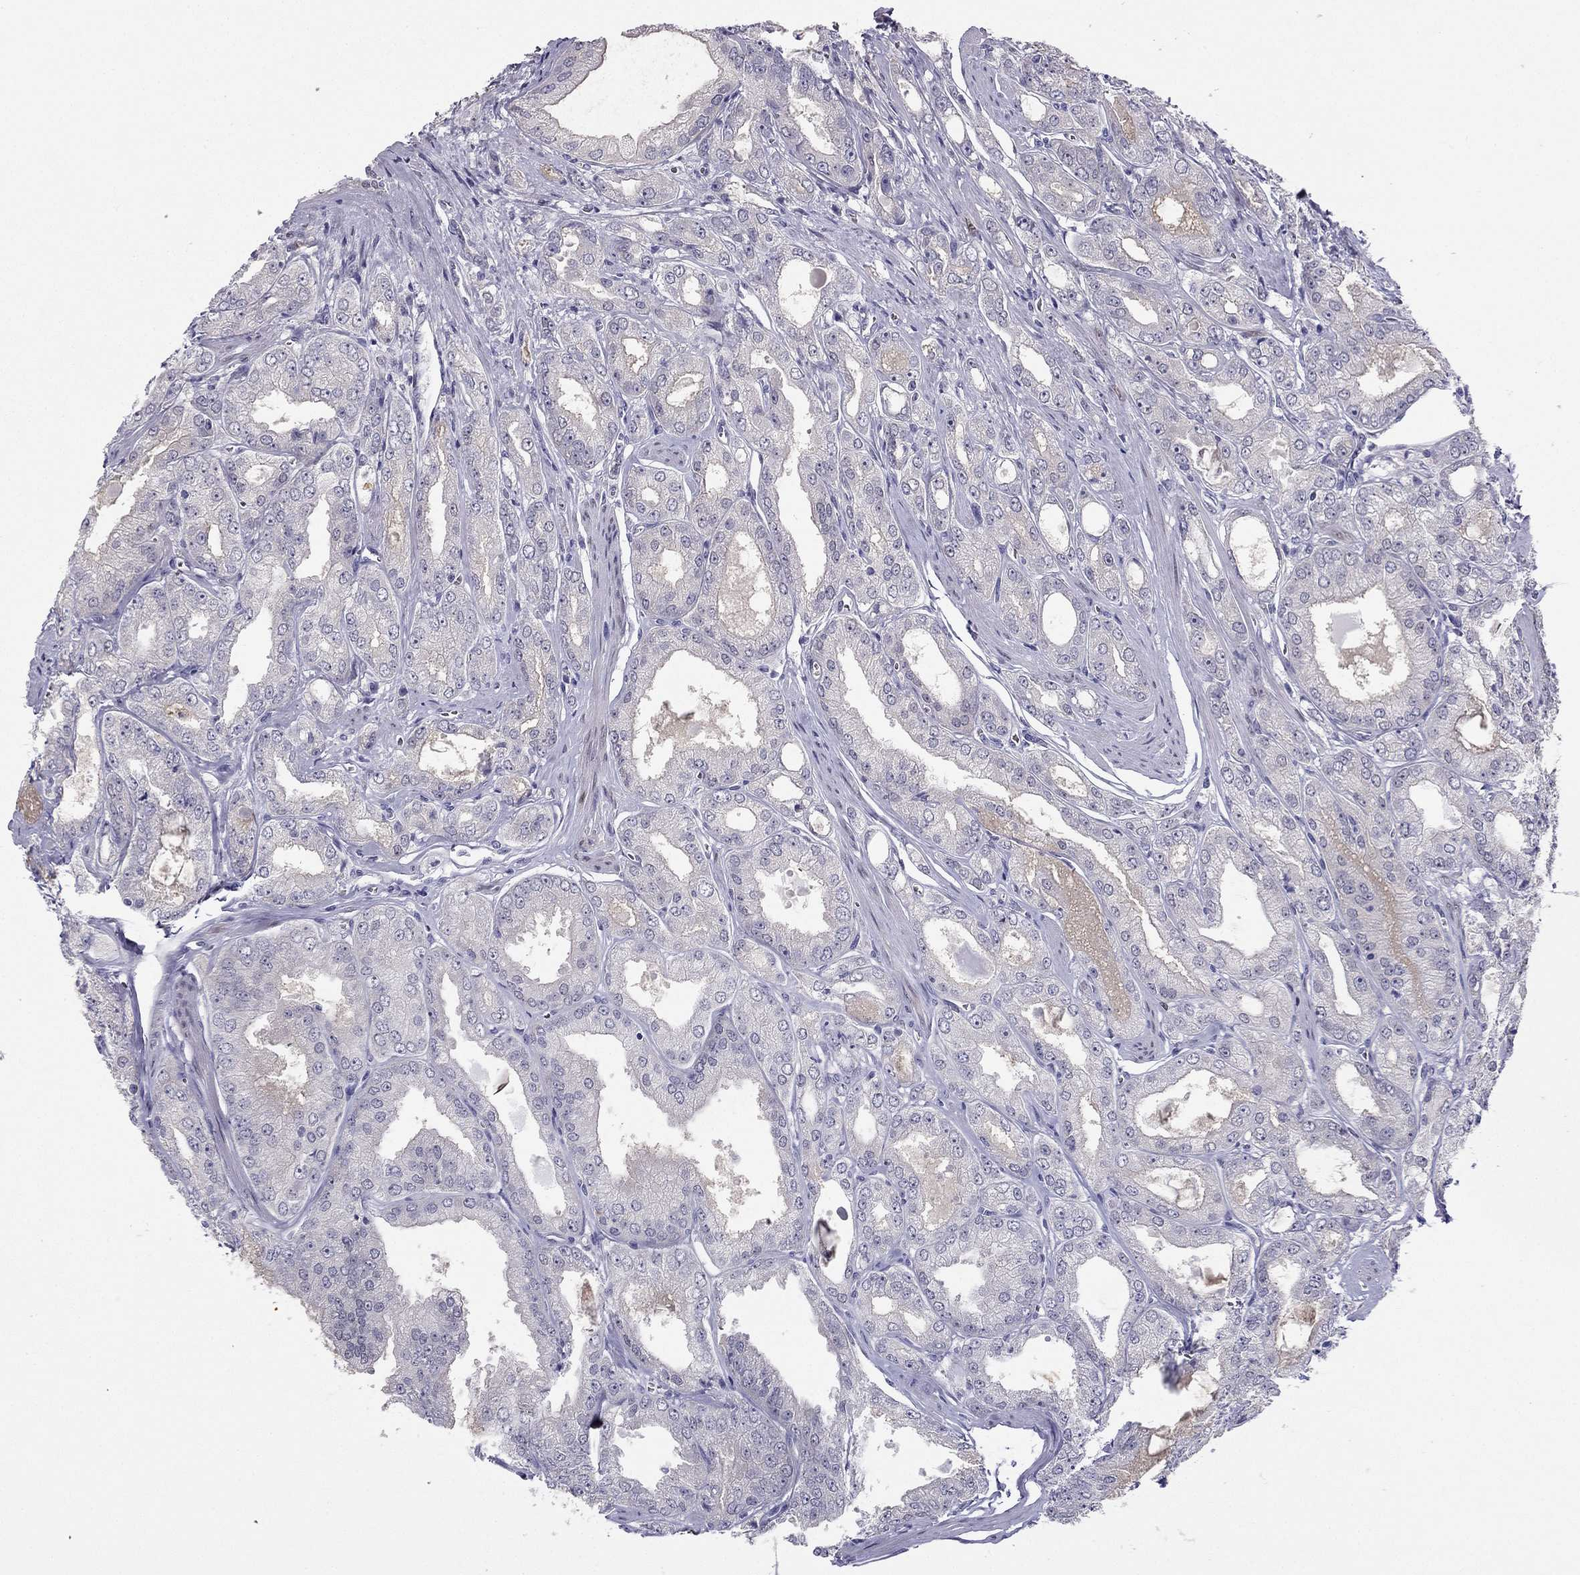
{"staining": {"intensity": "negative", "quantity": "none", "location": "none"}, "tissue": "prostate cancer", "cell_type": "Tumor cells", "image_type": "cancer", "snomed": [{"axis": "morphology", "description": "Adenocarcinoma, NOS"}, {"axis": "morphology", "description": "Adenocarcinoma, High grade"}, {"axis": "topography", "description": "Prostate"}], "caption": "High magnification brightfield microscopy of prostate cancer (adenocarcinoma (high-grade)) stained with DAB (3,3'-diaminobenzidine) (brown) and counterstained with hematoxylin (blue): tumor cells show no significant positivity.", "gene": "RSPH14", "patient": {"sex": "male", "age": 70}}